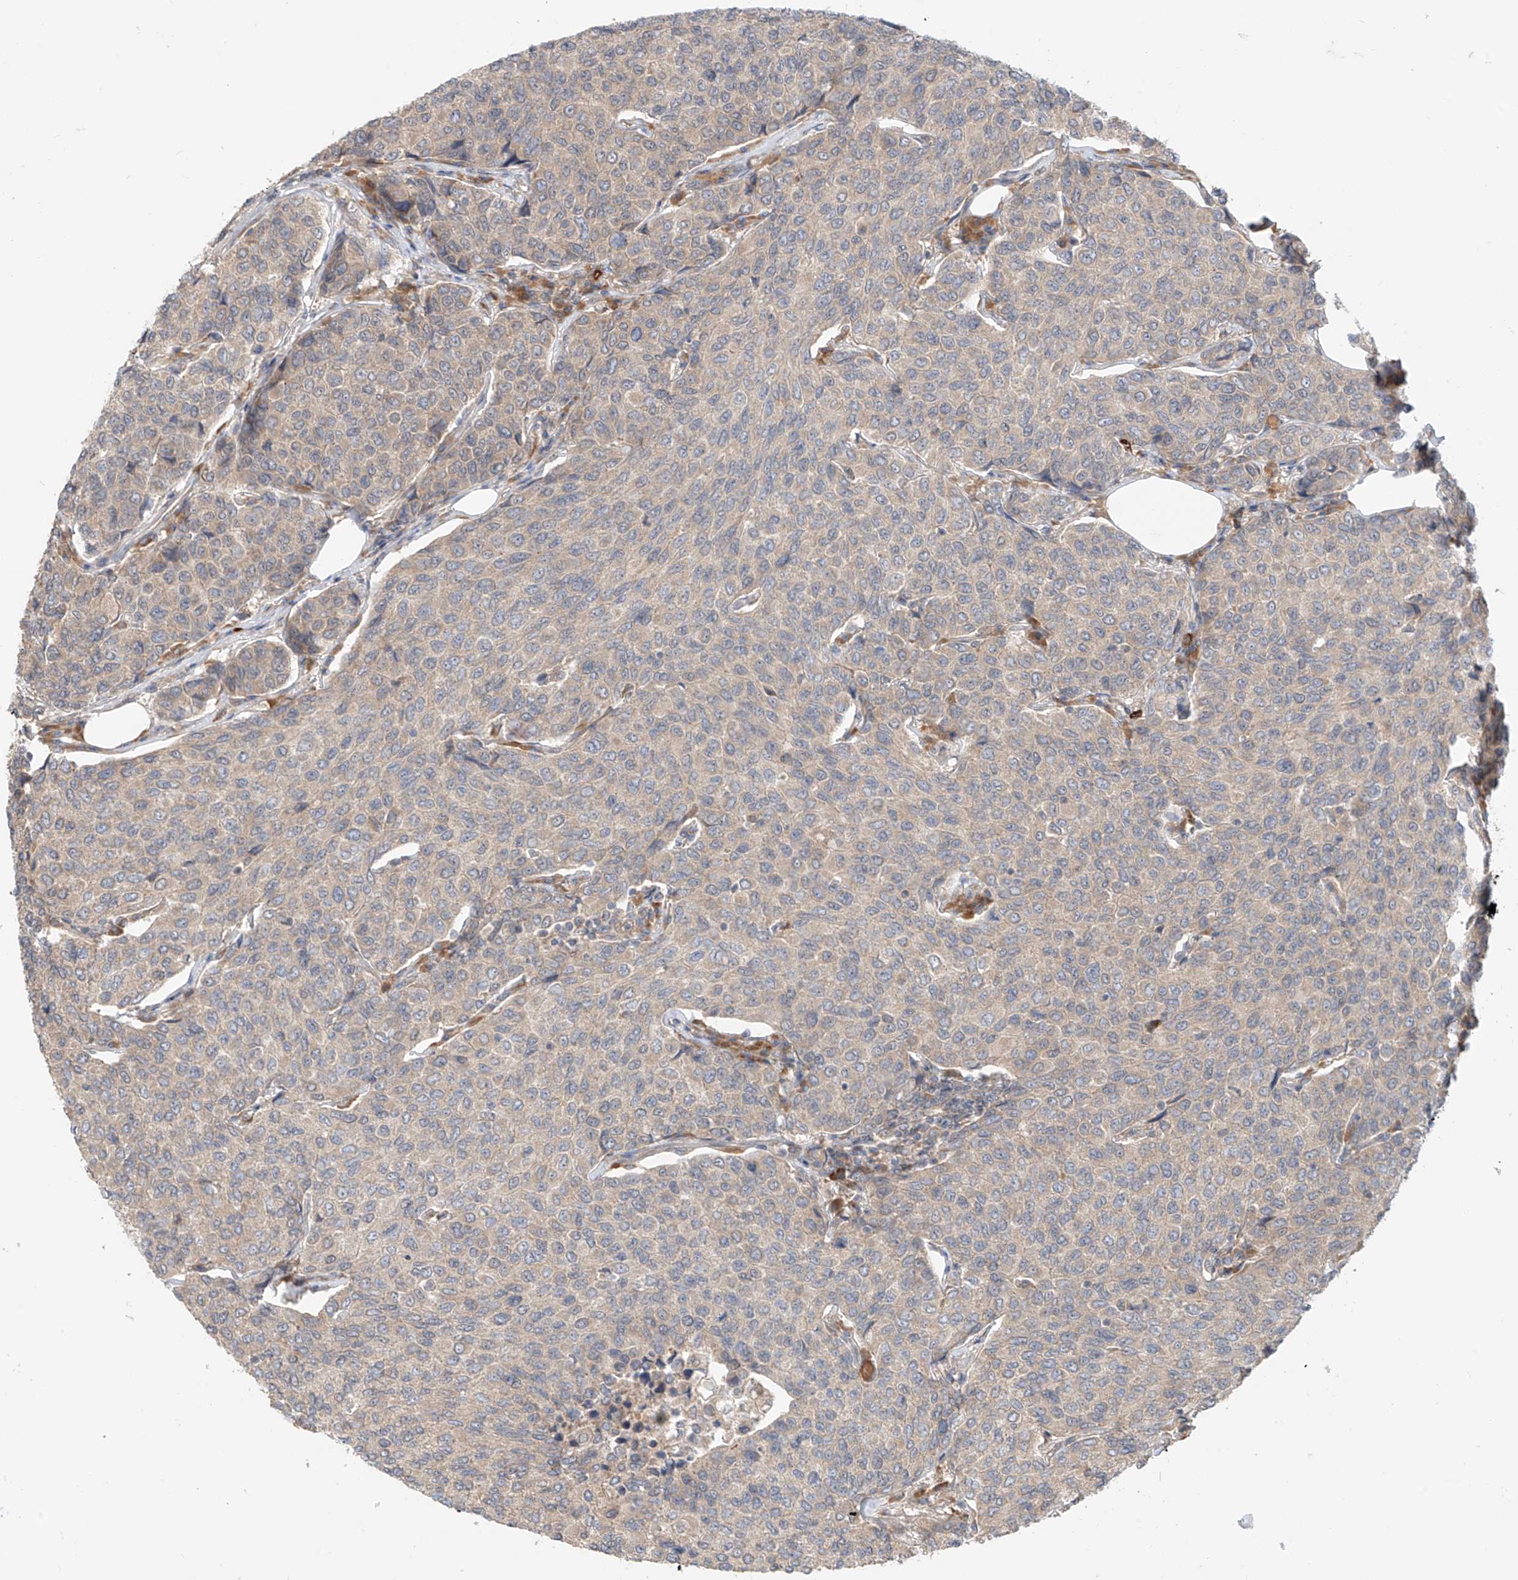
{"staining": {"intensity": "weak", "quantity": "<25%", "location": "cytoplasmic/membranous"}, "tissue": "breast cancer", "cell_type": "Tumor cells", "image_type": "cancer", "snomed": [{"axis": "morphology", "description": "Duct carcinoma"}, {"axis": "topography", "description": "Breast"}], "caption": "Immunohistochemistry micrograph of neoplastic tissue: human intraductal carcinoma (breast) stained with DAB (3,3'-diaminobenzidine) displays no significant protein positivity in tumor cells.", "gene": "MTUS2", "patient": {"sex": "female", "age": 55}}